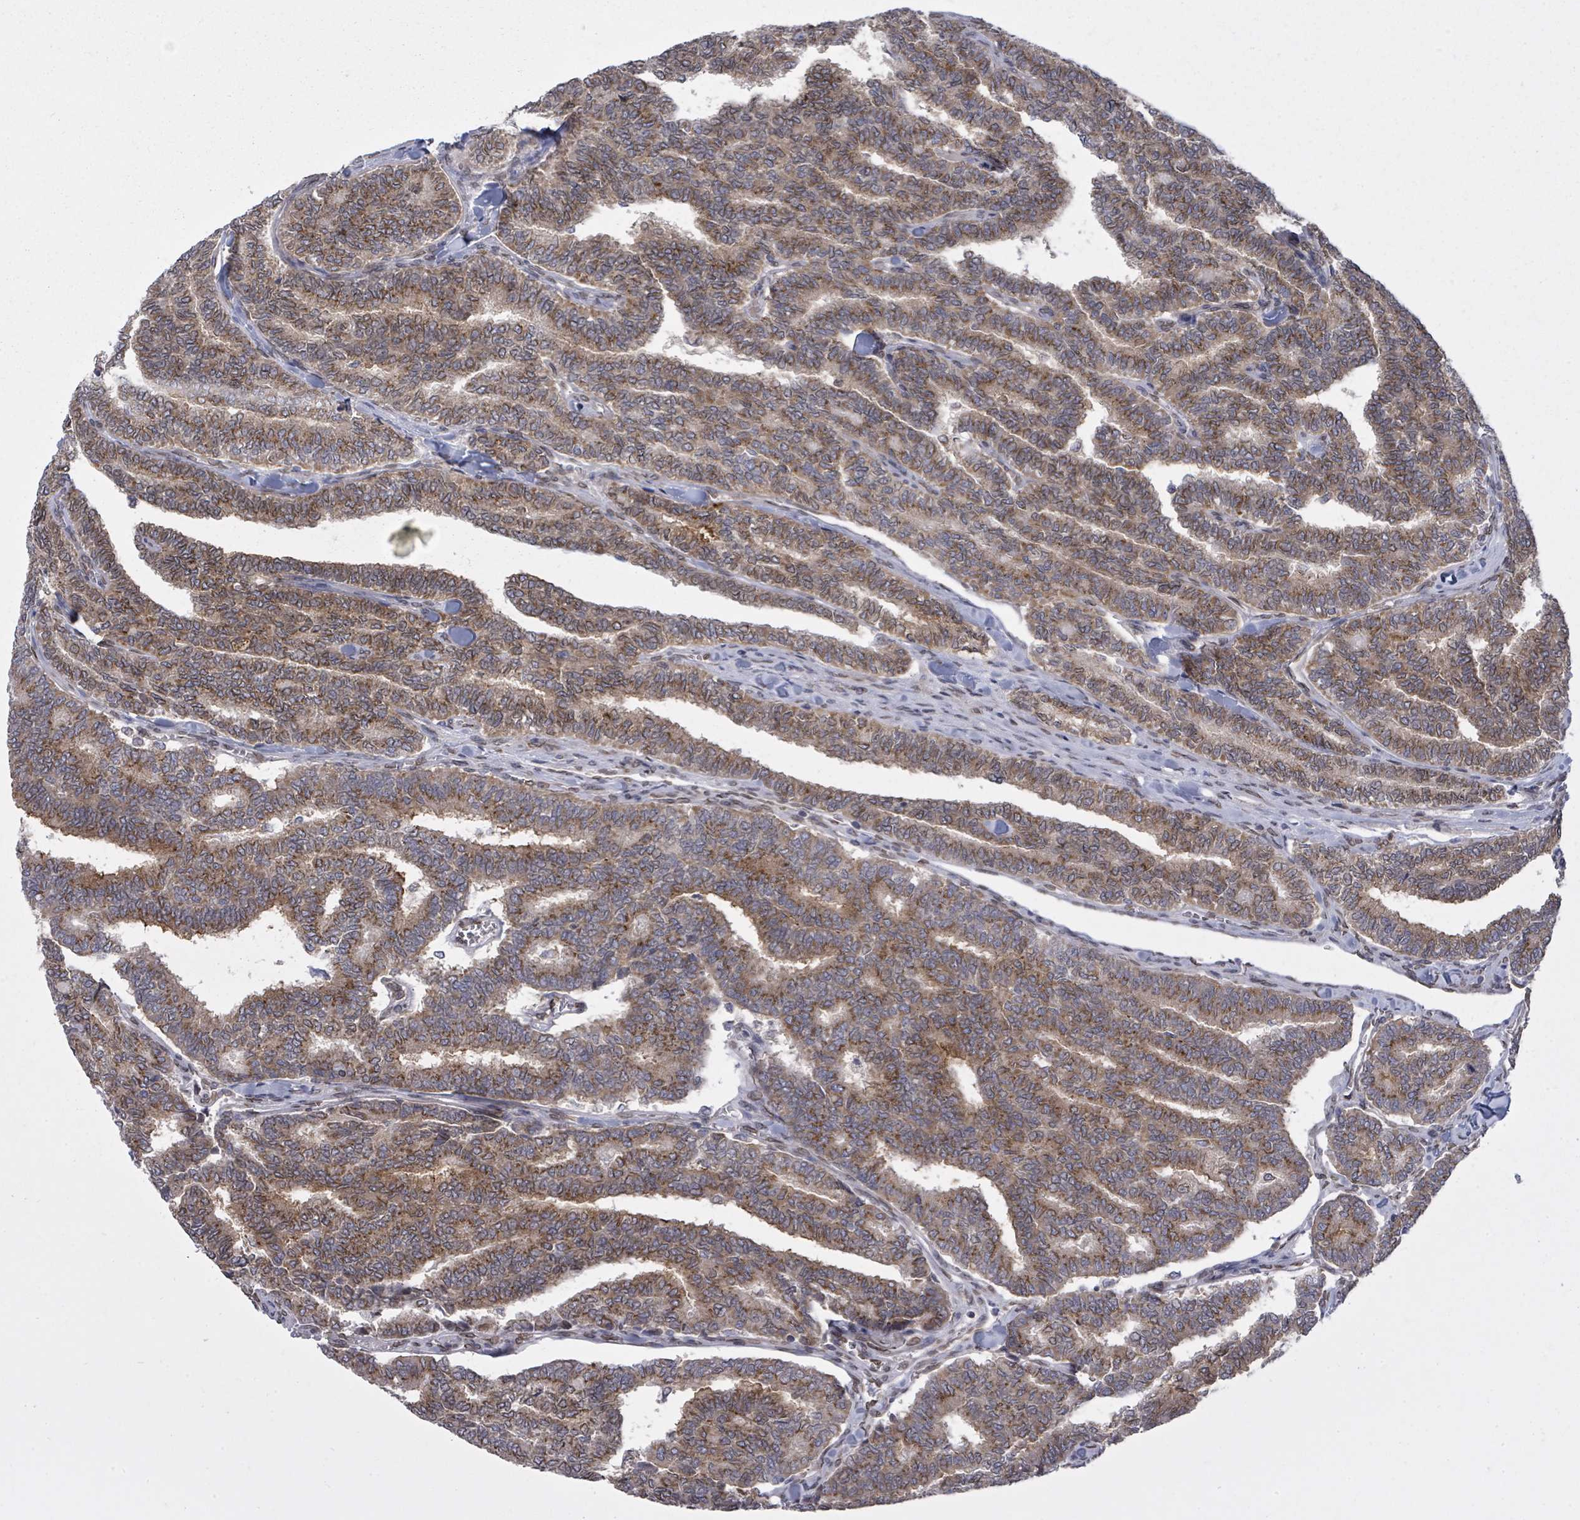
{"staining": {"intensity": "moderate", "quantity": ">75%", "location": "cytoplasmic/membranous"}, "tissue": "thyroid cancer", "cell_type": "Tumor cells", "image_type": "cancer", "snomed": [{"axis": "morphology", "description": "Papillary adenocarcinoma, NOS"}, {"axis": "topography", "description": "Thyroid gland"}], "caption": "Brown immunohistochemical staining in human papillary adenocarcinoma (thyroid) shows moderate cytoplasmic/membranous staining in approximately >75% of tumor cells.", "gene": "ARFGAP1", "patient": {"sex": "female", "age": 35}}